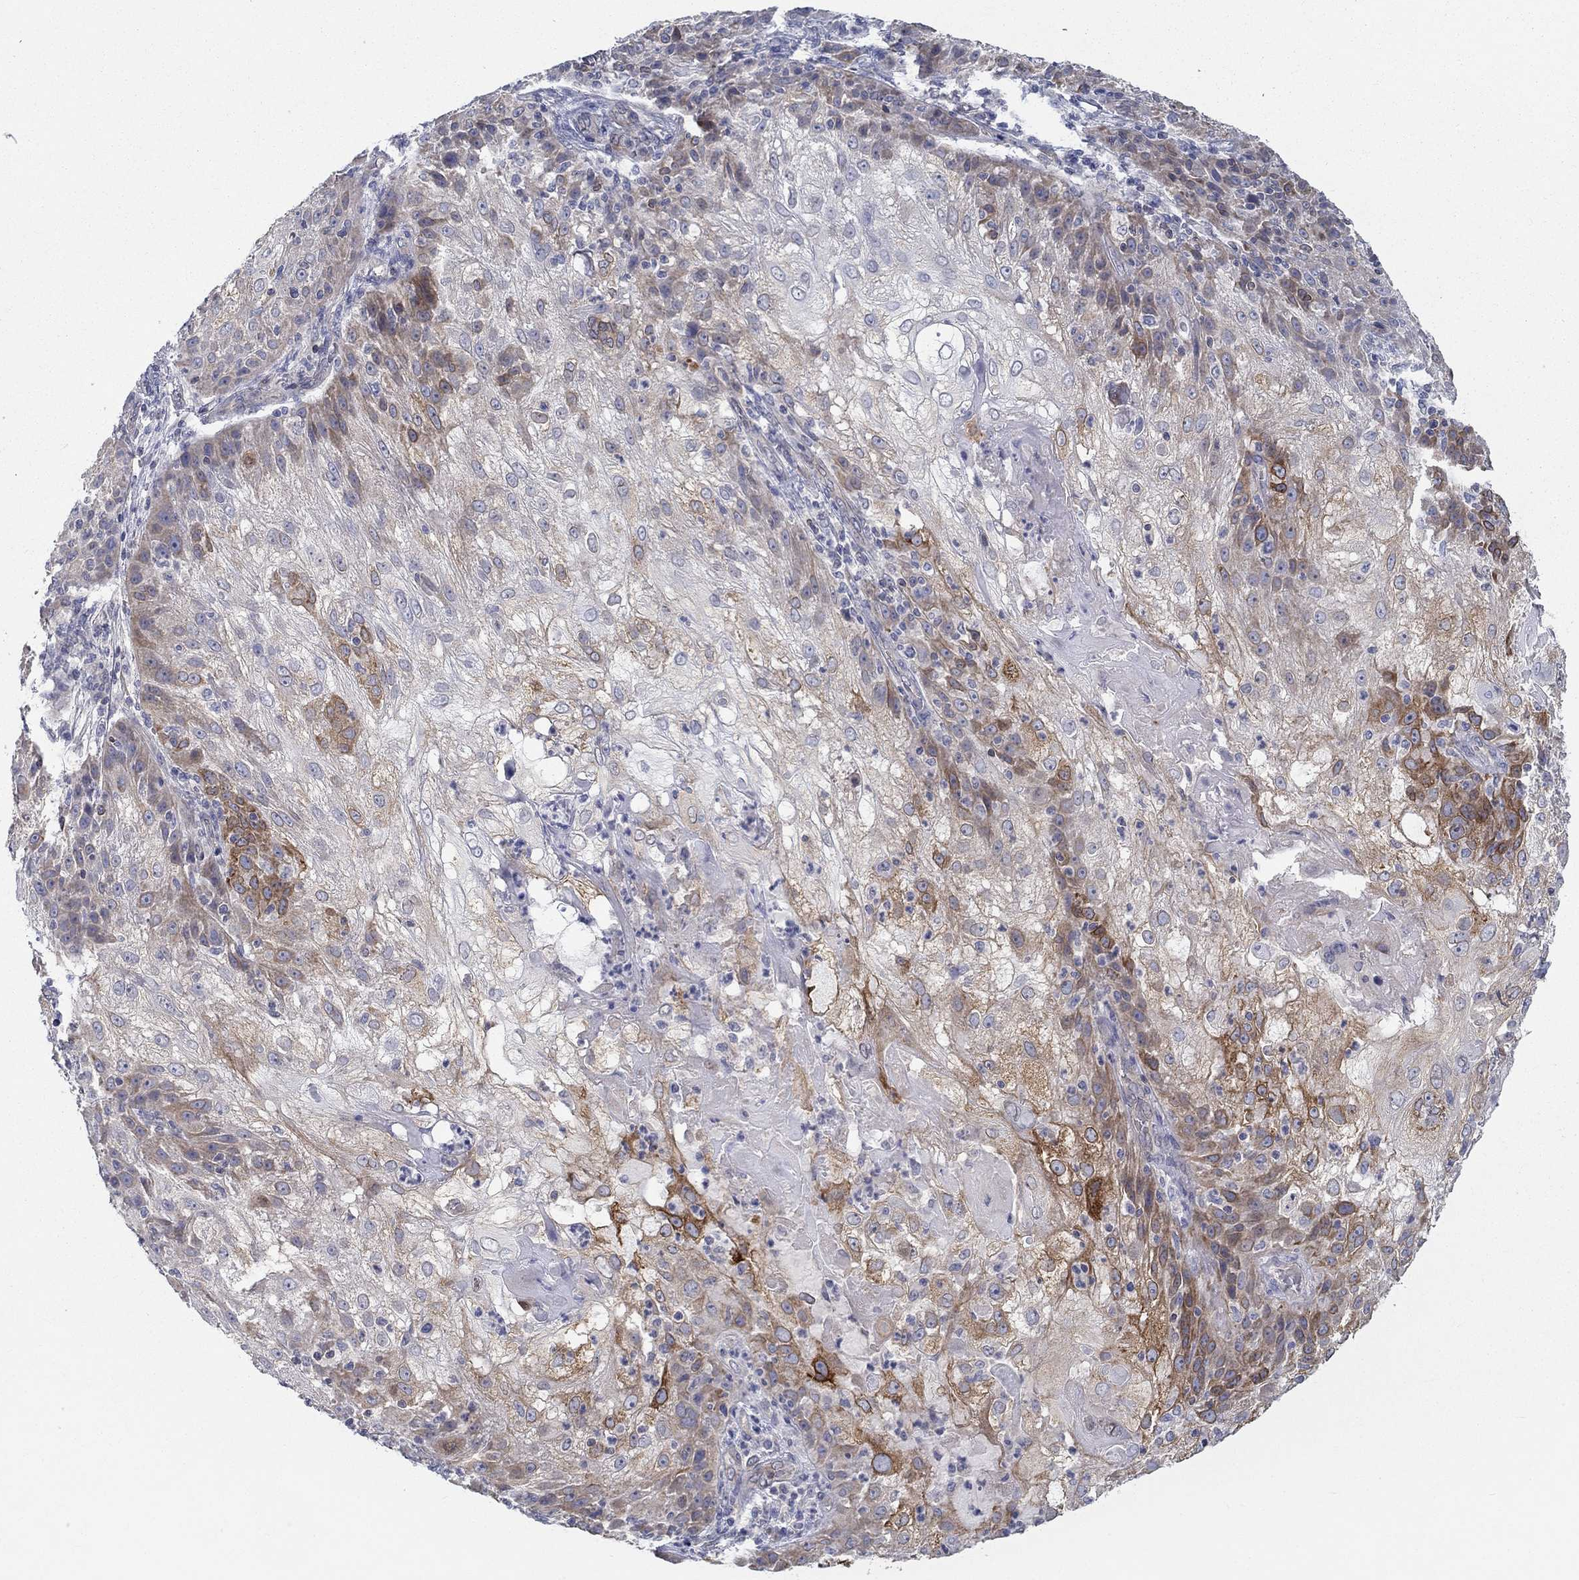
{"staining": {"intensity": "strong", "quantity": "<25%", "location": "cytoplasmic/membranous"}, "tissue": "skin cancer", "cell_type": "Tumor cells", "image_type": "cancer", "snomed": [{"axis": "morphology", "description": "Normal tissue, NOS"}, {"axis": "morphology", "description": "Squamous cell carcinoma, NOS"}, {"axis": "topography", "description": "Skin"}], "caption": "Human squamous cell carcinoma (skin) stained with a brown dye displays strong cytoplasmic/membranous positive expression in approximately <25% of tumor cells.", "gene": "ERMP1", "patient": {"sex": "female", "age": 83}}